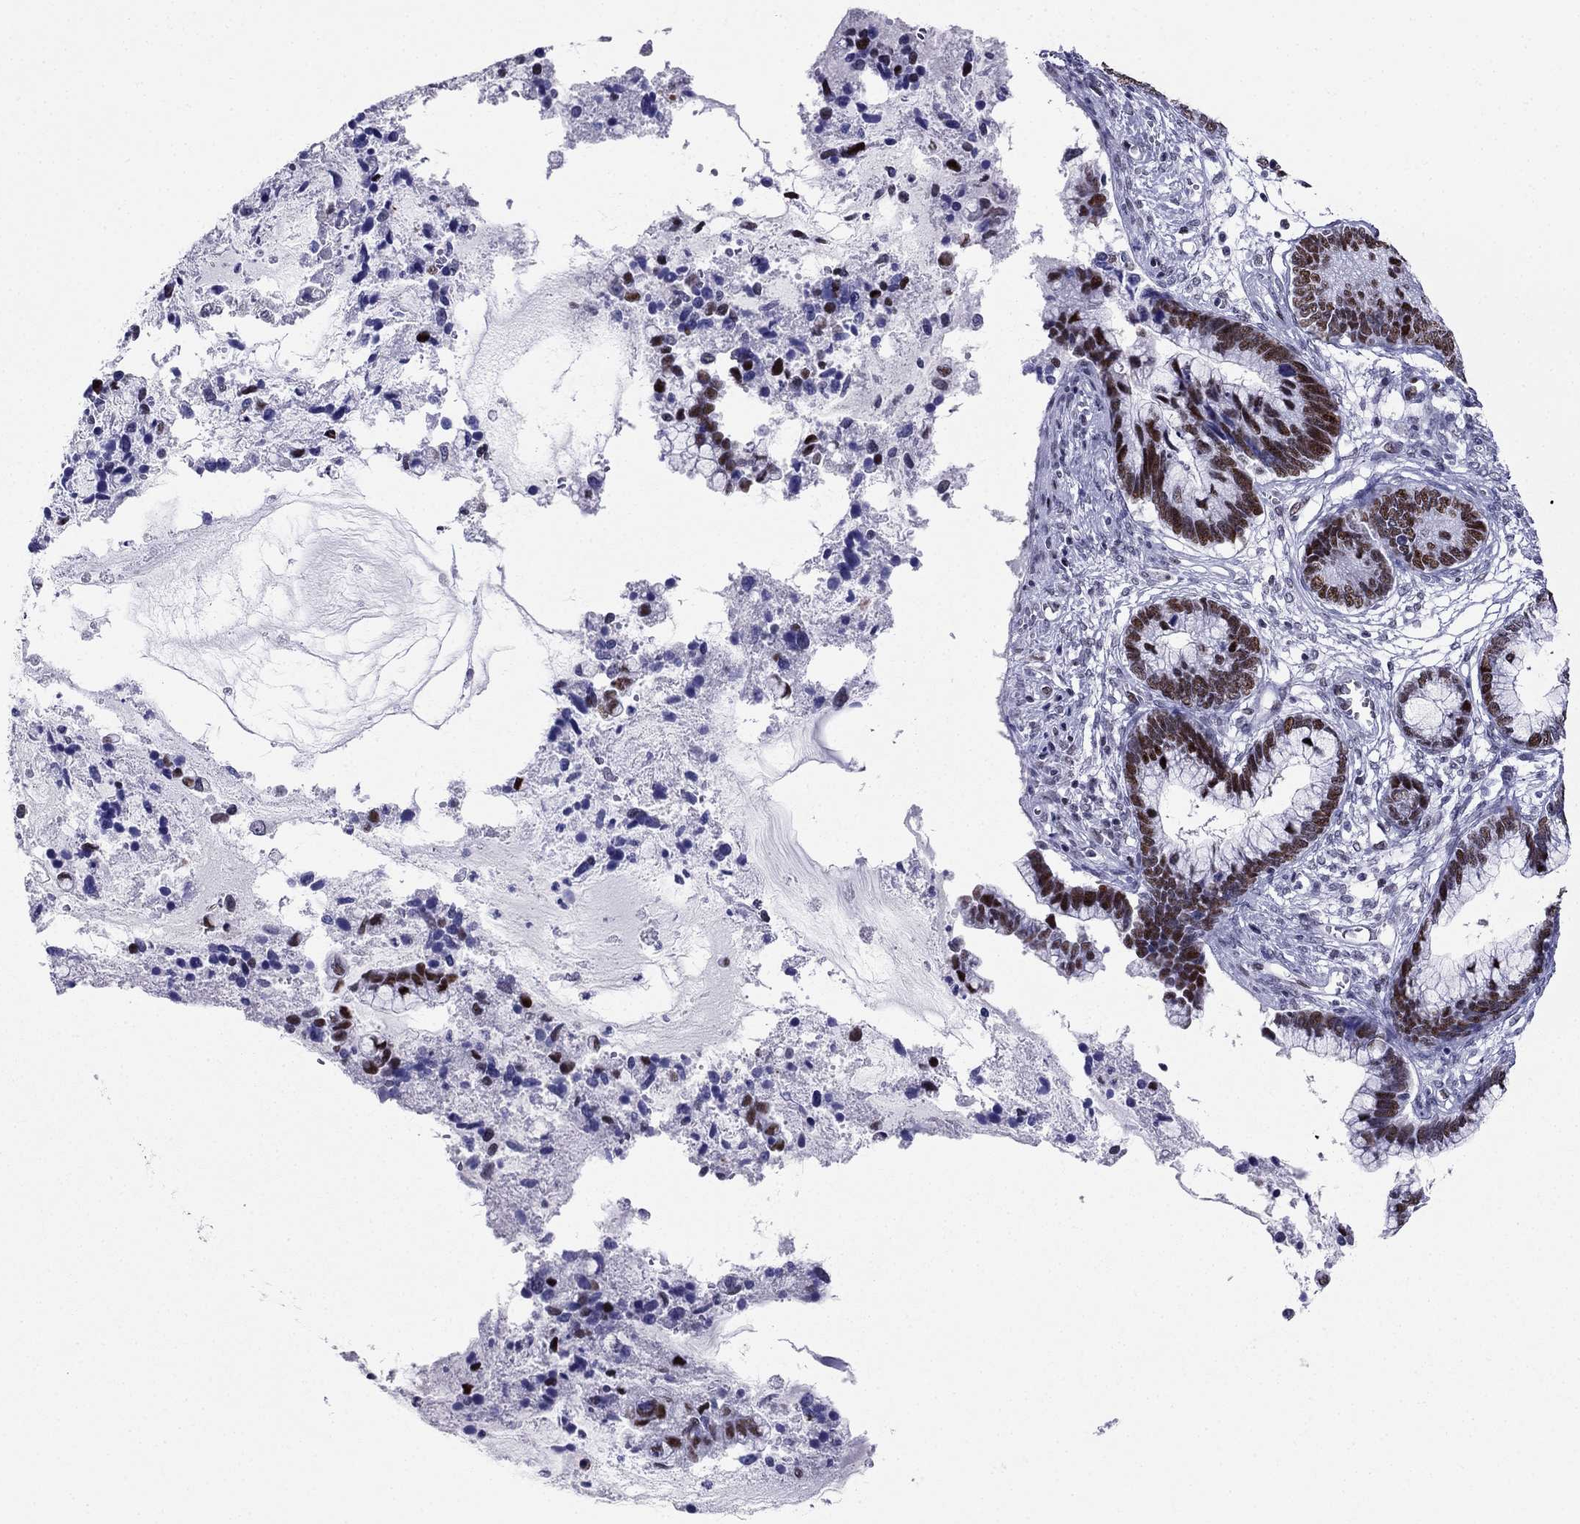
{"staining": {"intensity": "strong", "quantity": ">75%", "location": "nuclear"}, "tissue": "cervical cancer", "cell_type": "Tumor cells", "image_type": "cancer", "snomed": [{"axis": "morphology", "description": "Adenocarcinoma, NOS"}, {"axis": "topography", "description": "Cervix"}], "caption": "Brown immunohistochemical staining in adenocarcinoma (cervical) displays strong nuclear positivity in about >75% of tumor cells. (DAB IHC, brown staining for protein, blue staining for nuclei).", "gene": "PPM1G", "patient": {"sex": "female", "age": 44}}